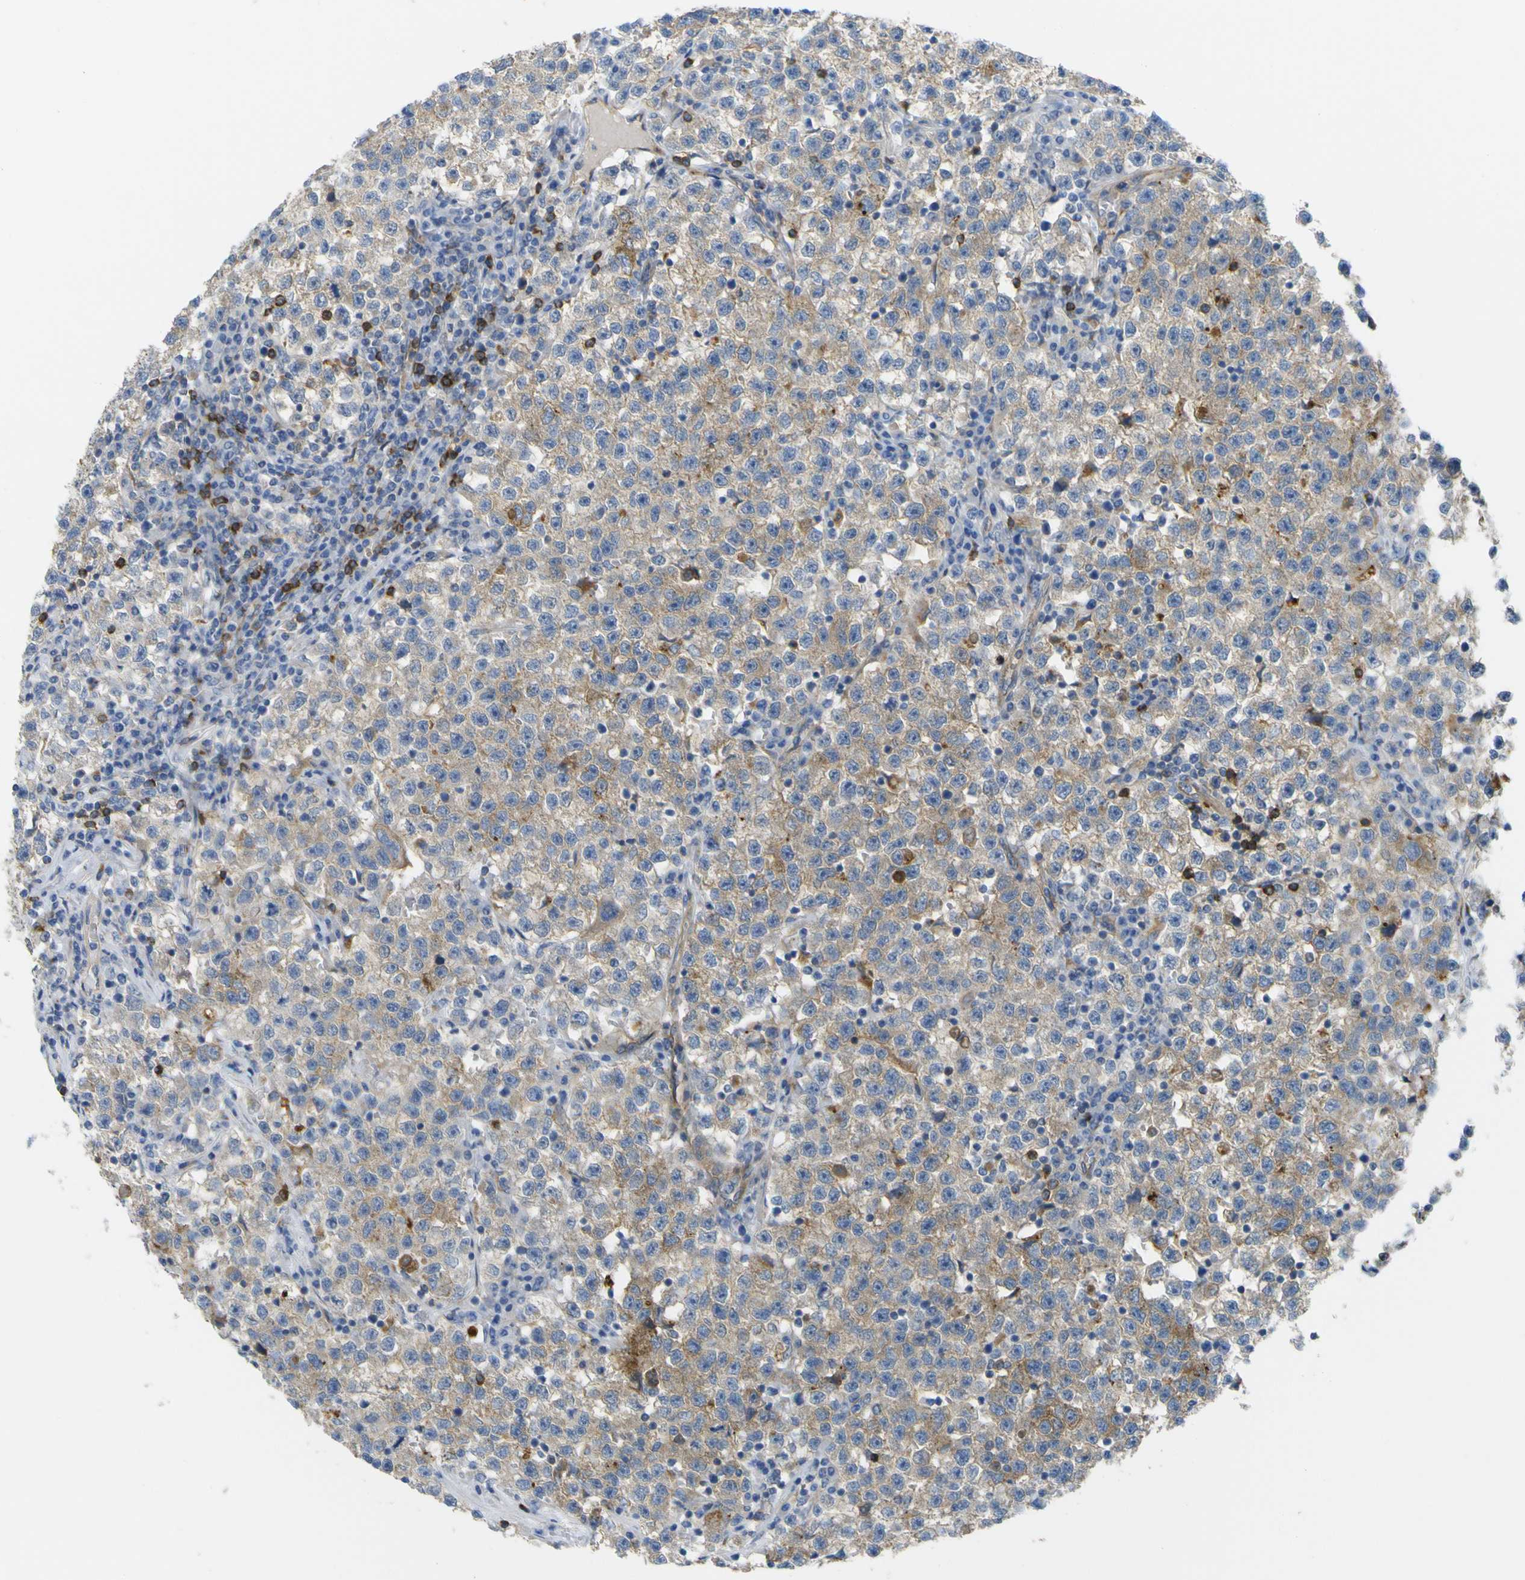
{"staining": {"intensity": "weak", "quantity": ">75%", "location": "cytoplasmic/membranous"}, "tissue": "testis cancer", "cell_type": "Tumor cells", "image_type": "cancer", "snomed": [{"axis": "morphology", "description": "Seminoma, NOS"}, {"axis": "topography", "description": "Testis"}], "caption": "Immunohistochemical staining of human seminoma (testis) exhibits low levels of weak cytoplasmic/membranous protein positivity in about >75% of tumor cells.", "gene": "SYPL1", "patient": {"sex": "male", "age": 22}}